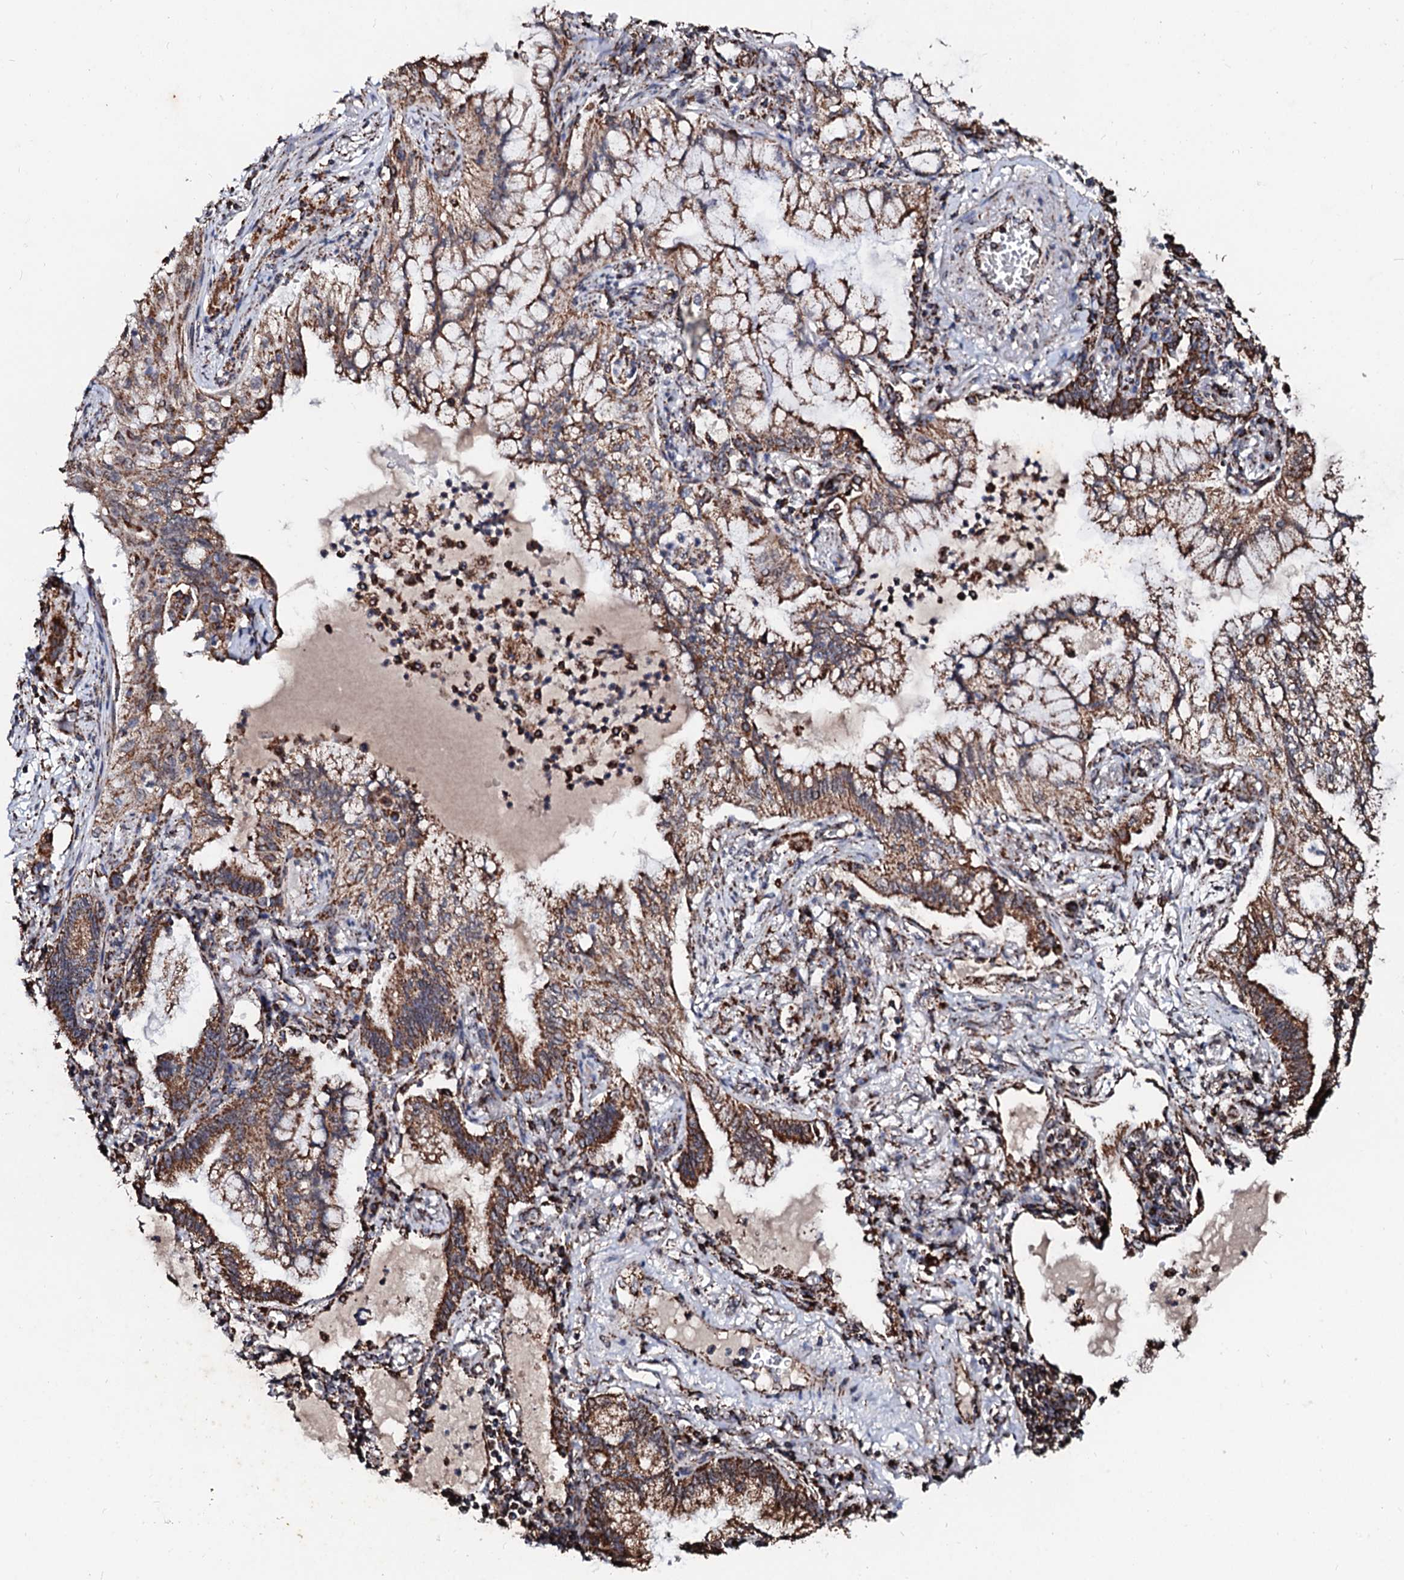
{"staining": {"intensity": "moderate", "quantity": ">75%", "location": "cytoplasmic/membranous"}, "tissue": "lung cancer", "cell_type": "Tumor cells", "image_type": "cancer", "snomed": [{"axis": "morphology", "description": "Adenocarcinoma, NOS"}, {"axis": "topography", "description": "Lung"}], "caption": "Tumor cells exhibit moderate cytoplasmic/membranous positivity in approximately >75% of cells in lung cancer. Ihc stains the protein in brown and the nuclei are stained blue.", "gene": "SECISBP2L", "patient": {"sex": "female", "age": 70}}